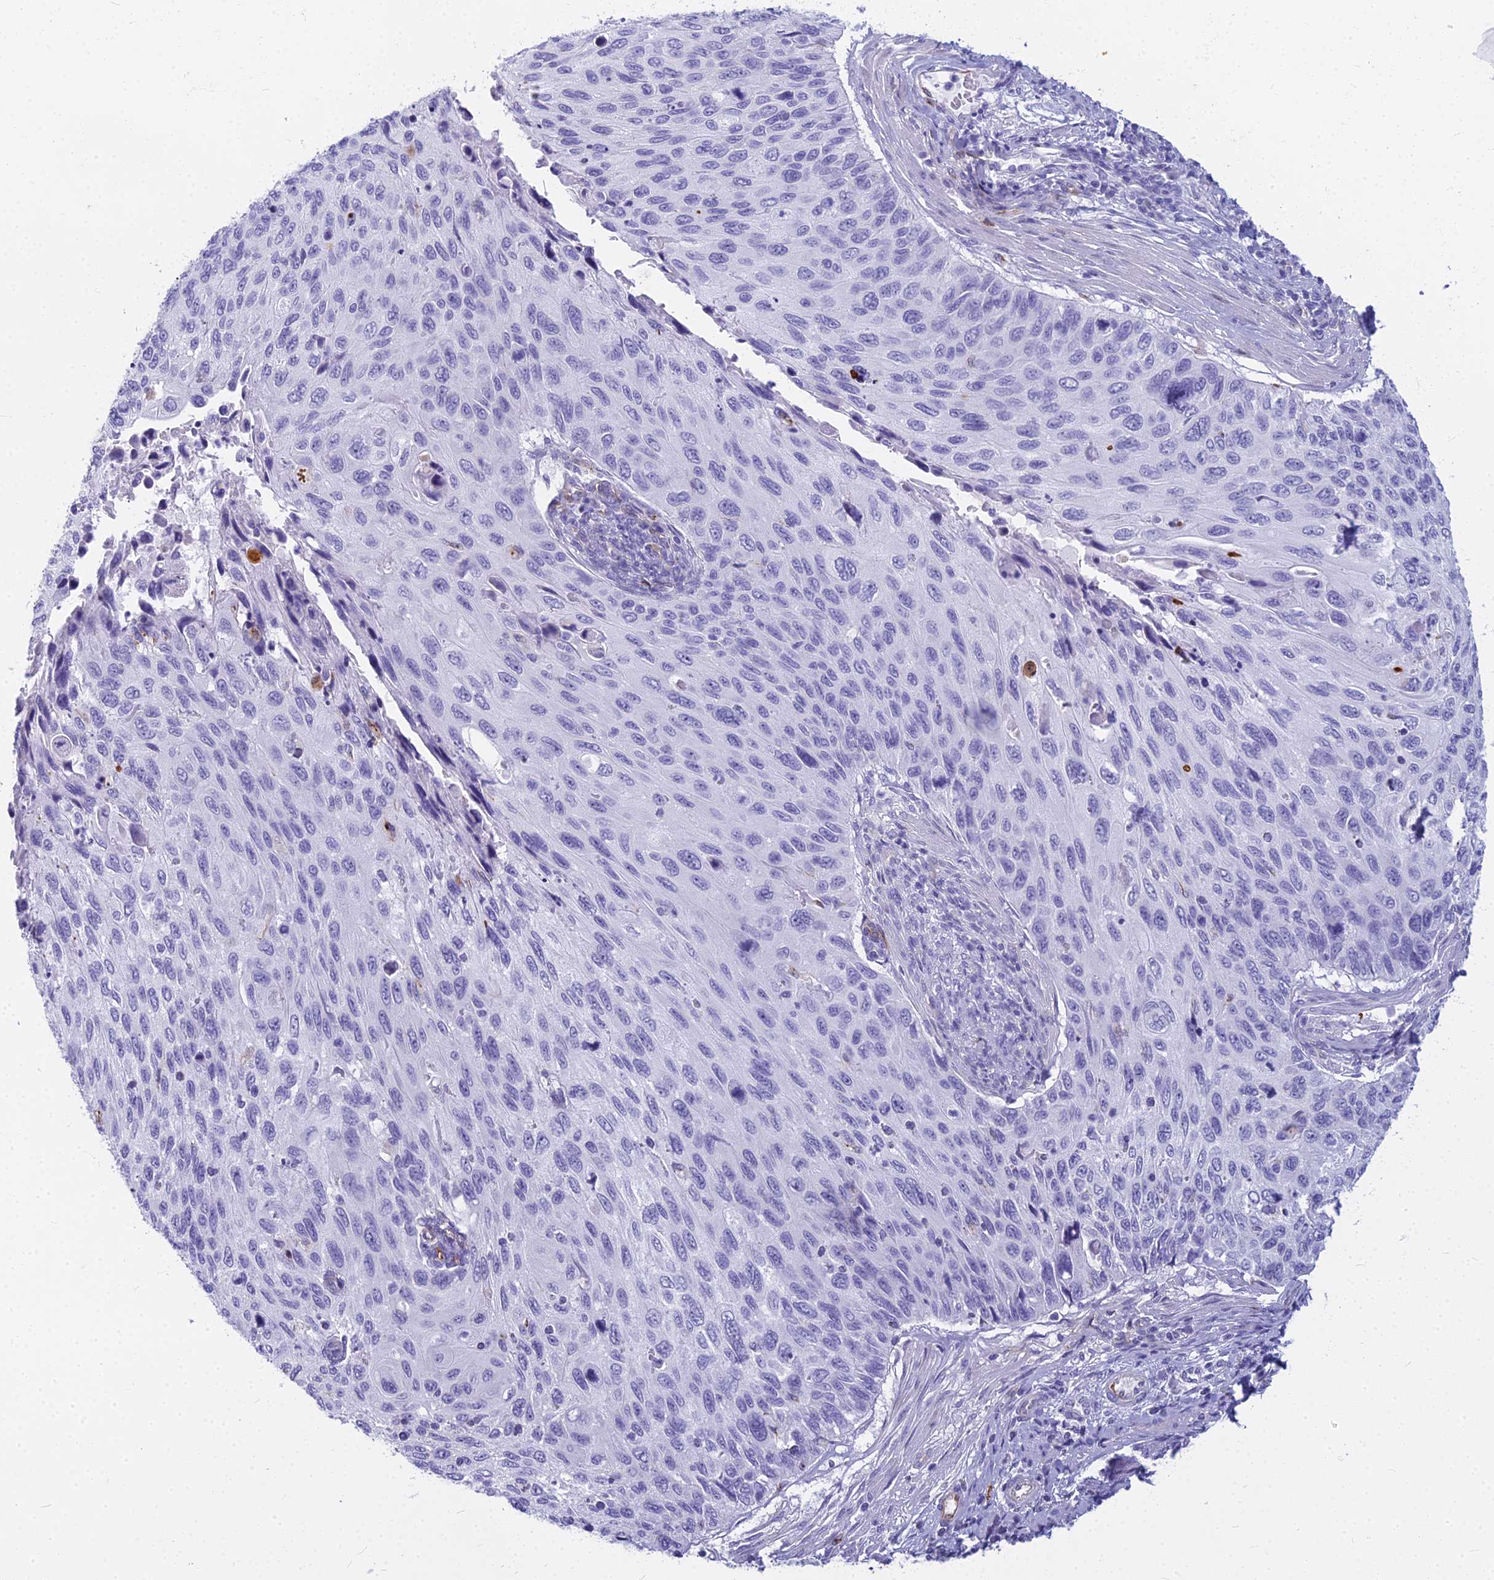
{"staining": {"intensity": "negative", "quantity": "none", "location": "none"}, "tissue": "cervical cancer", "cell_type": "Tumor cells", "image_type": "cancer", "snomed": [{"axis": "morphology", "description": "Squamous cell carcinoma, NOS"}, {"axis": "topography", "description": "Cervix"}], "caption": "This is a image of IHC staining of cervical cancer, which shows no staining in tumor cells.", "gene": "EVI2A", "patient": {"sex": "female", "age": 70}}